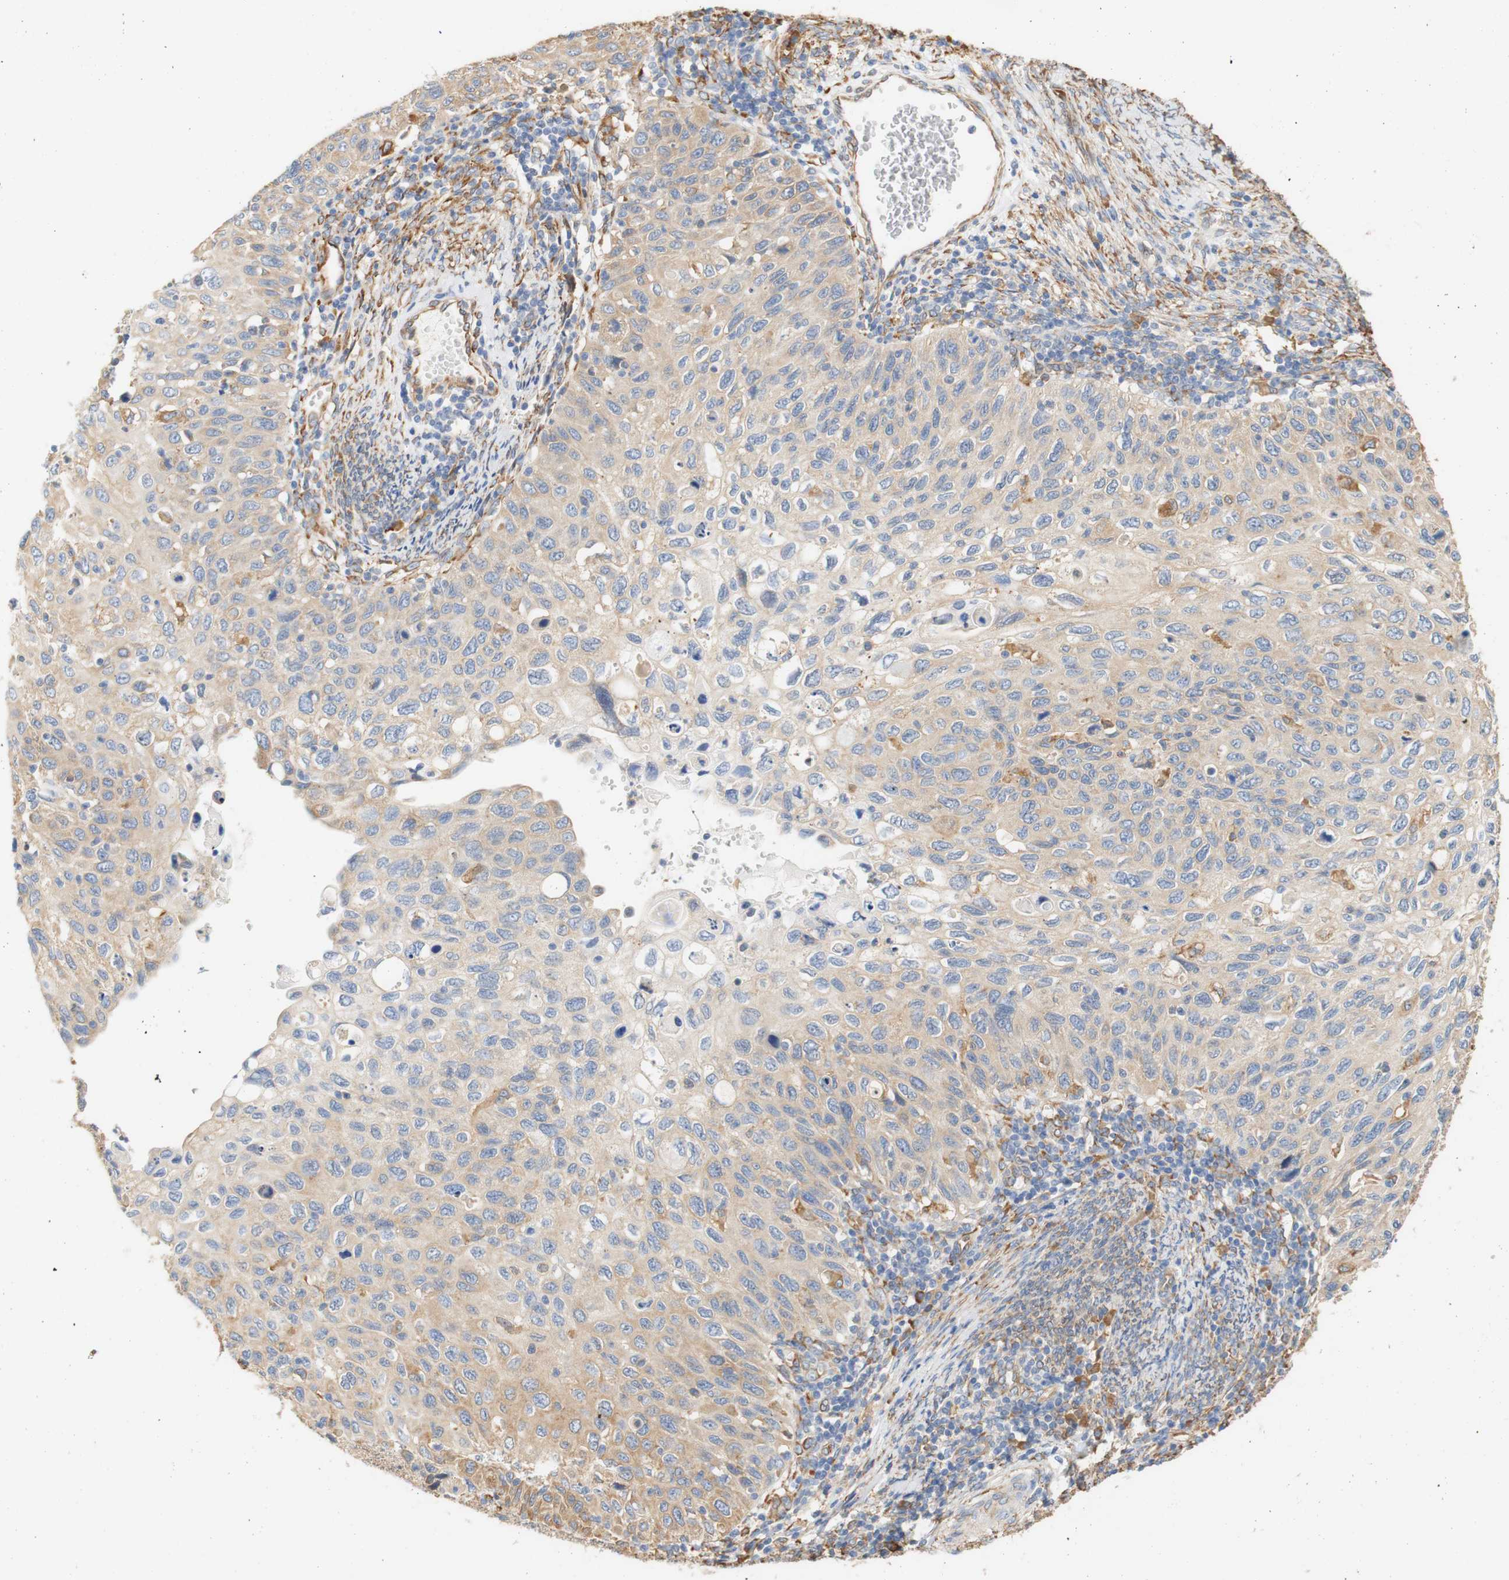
{"staining": {"intensity": "weak", "quantity": ">75%", "location": "cytoplasmic/membranous"}, "tissue": "cervical cancer", "cell_type": "Tumor cells", "image_type": "cancer", "snomed": [{"axis": "morphology", "description": "Squamous cell carcinoma, NOS"}, {"axis": "topography", "description": "Cervix"}], "caption": "A high-resolution image shows immunohistochemistry staining of cervical cancer (squamous cell carcinoma), which shows weak cytoplasmic/membranous expression in about >75% of tumor cells.", "gene": "EIF2AK4", "patient": {"sex": "female", "age": 70}}